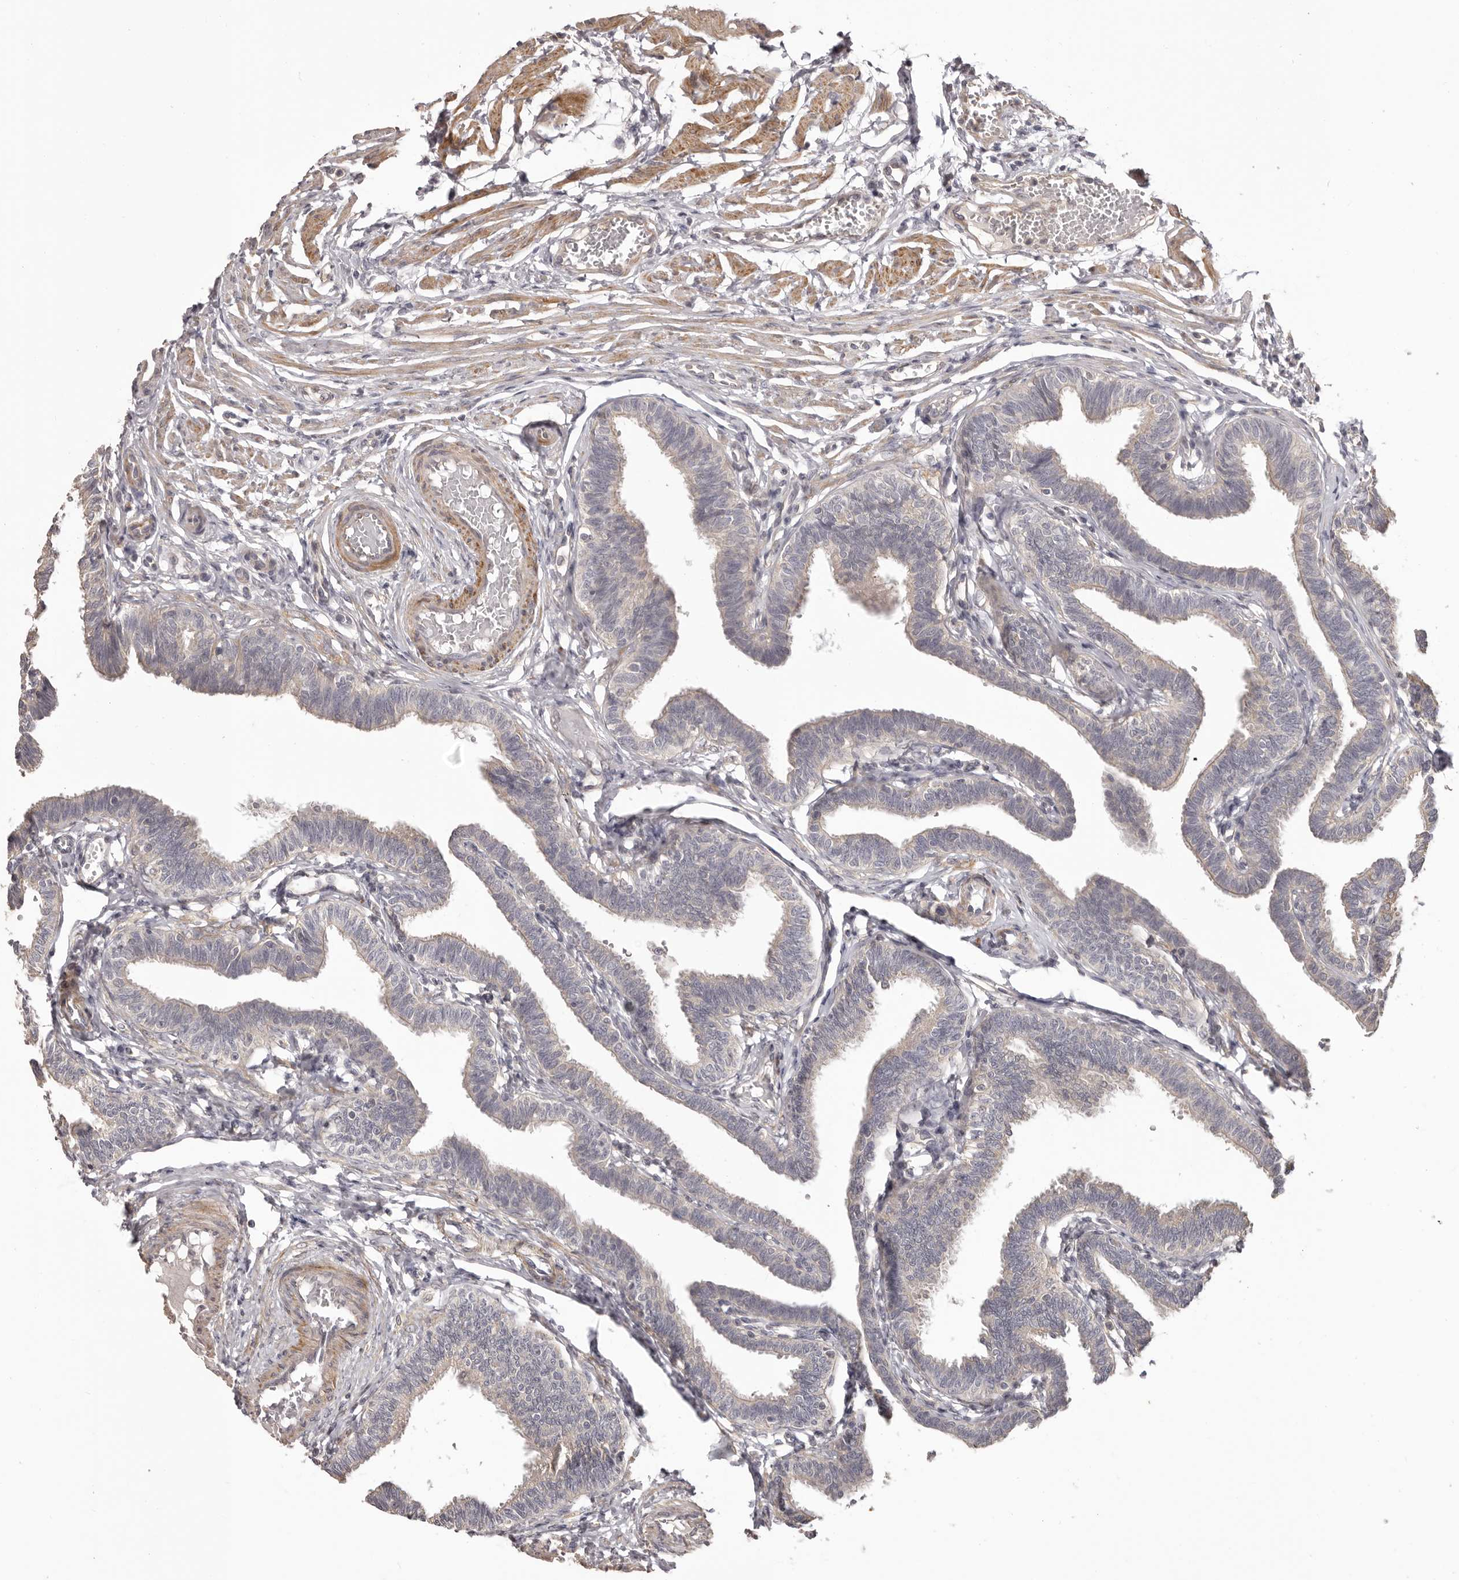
{"staining": {"intensity": "weak", "quantity": "<25%", "location": "cytoplasmic/membranous"}, "tissue": "fallopian tube", "cell_type": "Glandular cells", "image_type": "normal", "snomed": [{"axis": "morphology", "description": "Normal tissue, NOS"}, {"axis": "topography", "description": "Fallopian tube"}, {"axis": "topography", "description": "Ovary"}], "caption": "Immunohistochemistry photomicrograph of unremarkable fallopian tube: human fallopian tube stained with DAB reveals no significant protein expression in glandular cells.", "gene": "HRH1", "patient": {"sex": "female", "age": 23}}